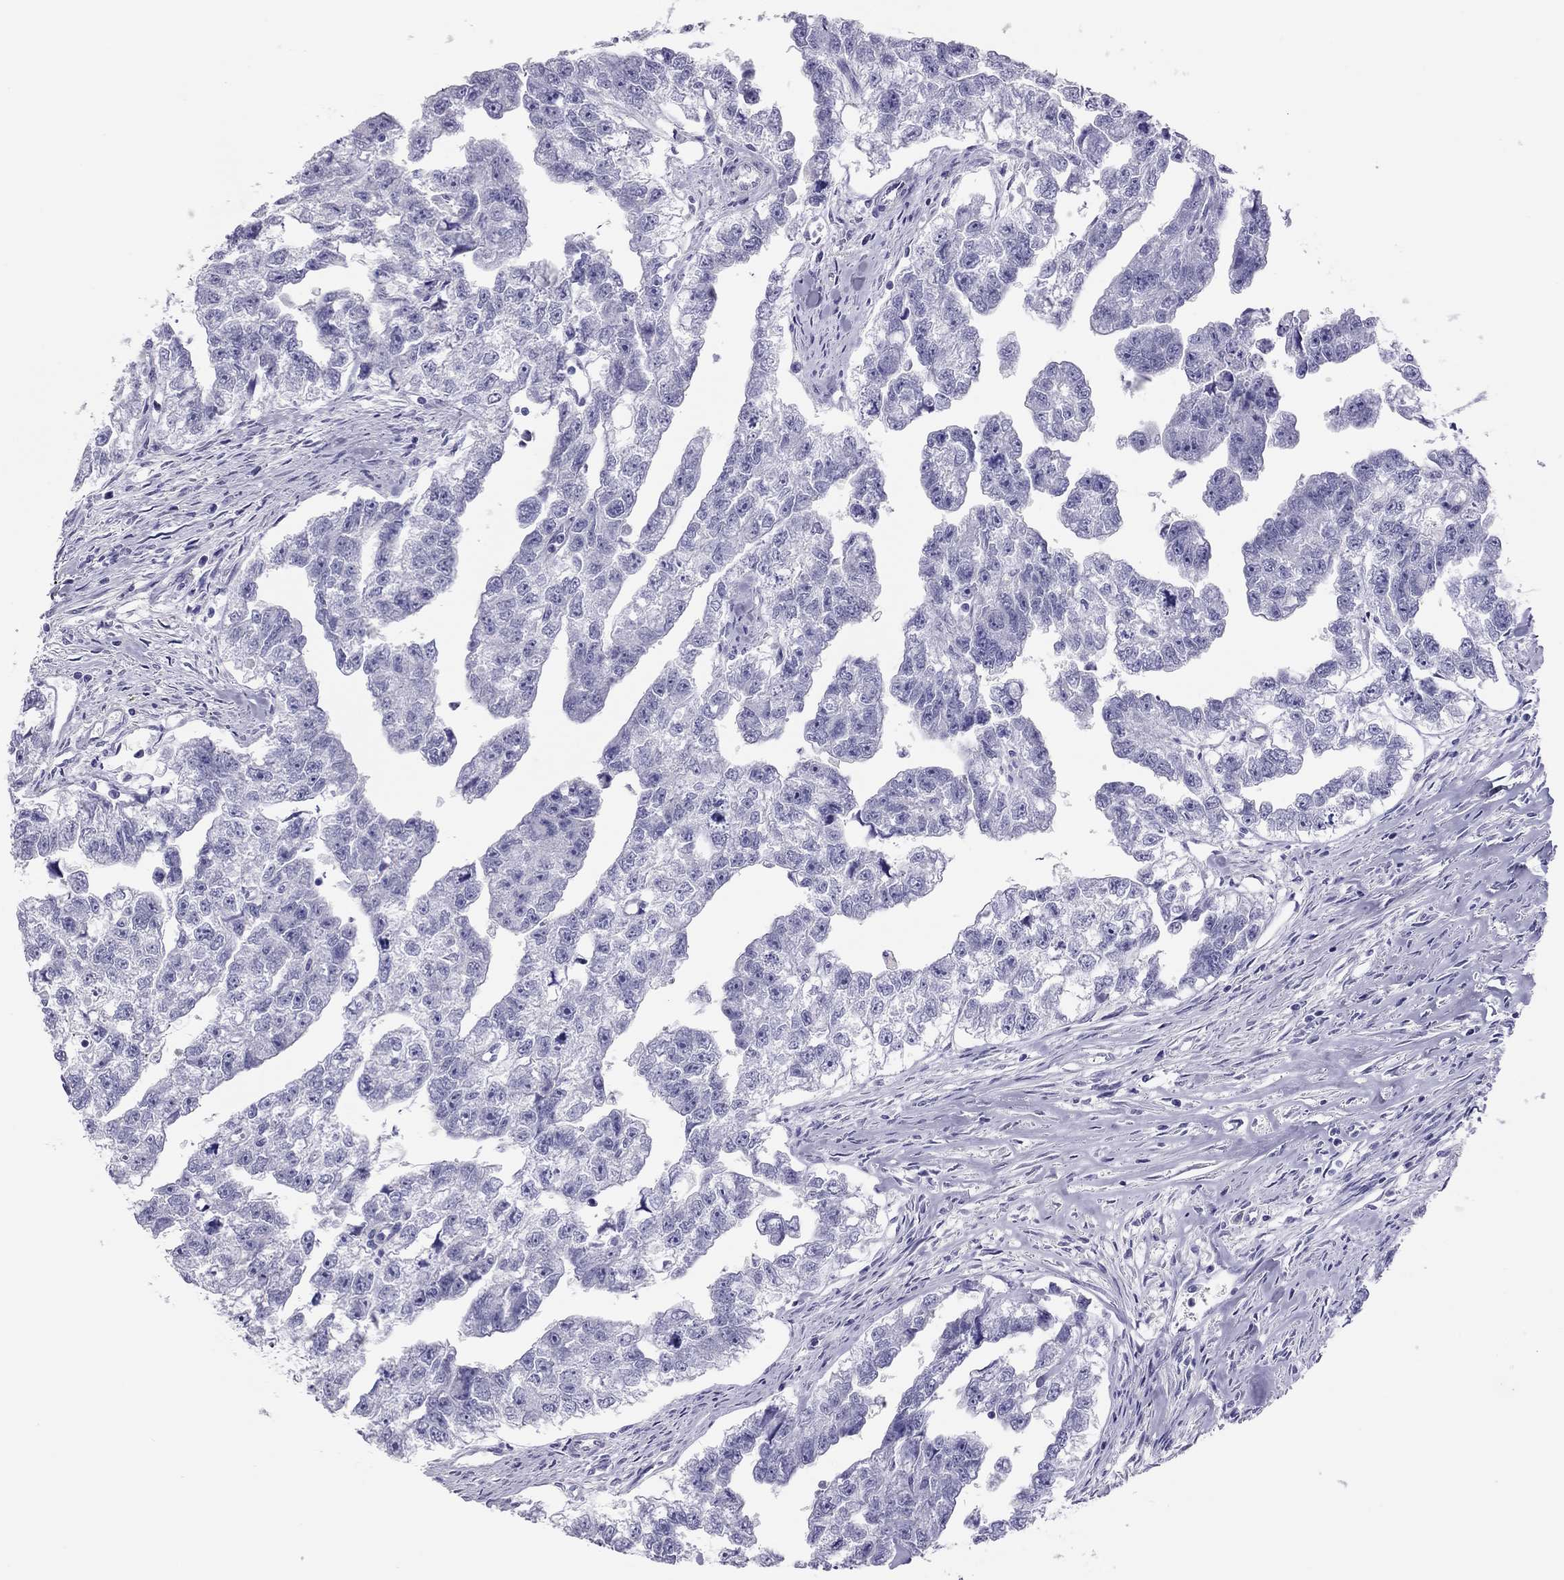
{"staining": {"intensity": "negative", "quantity": "none", "location": "none"}, "tissue": "testis cancer", "cell_type": "Tumor cells", "image_type": "cancer", "snomed": [{"axis": "morphology", "description": "Carcinoma, Embryonal, NOS"}, {"axis": "morphology", "description": "Teratoma, malignant, NOS"}, {"axis": "topography", "description": "Testis"}], "caption": "Testis cancer stained for a protein using IHC exhibits no expression tumor cells.", "gene": "PSMB11", "patient": {"sex": "male", "age": 44}}